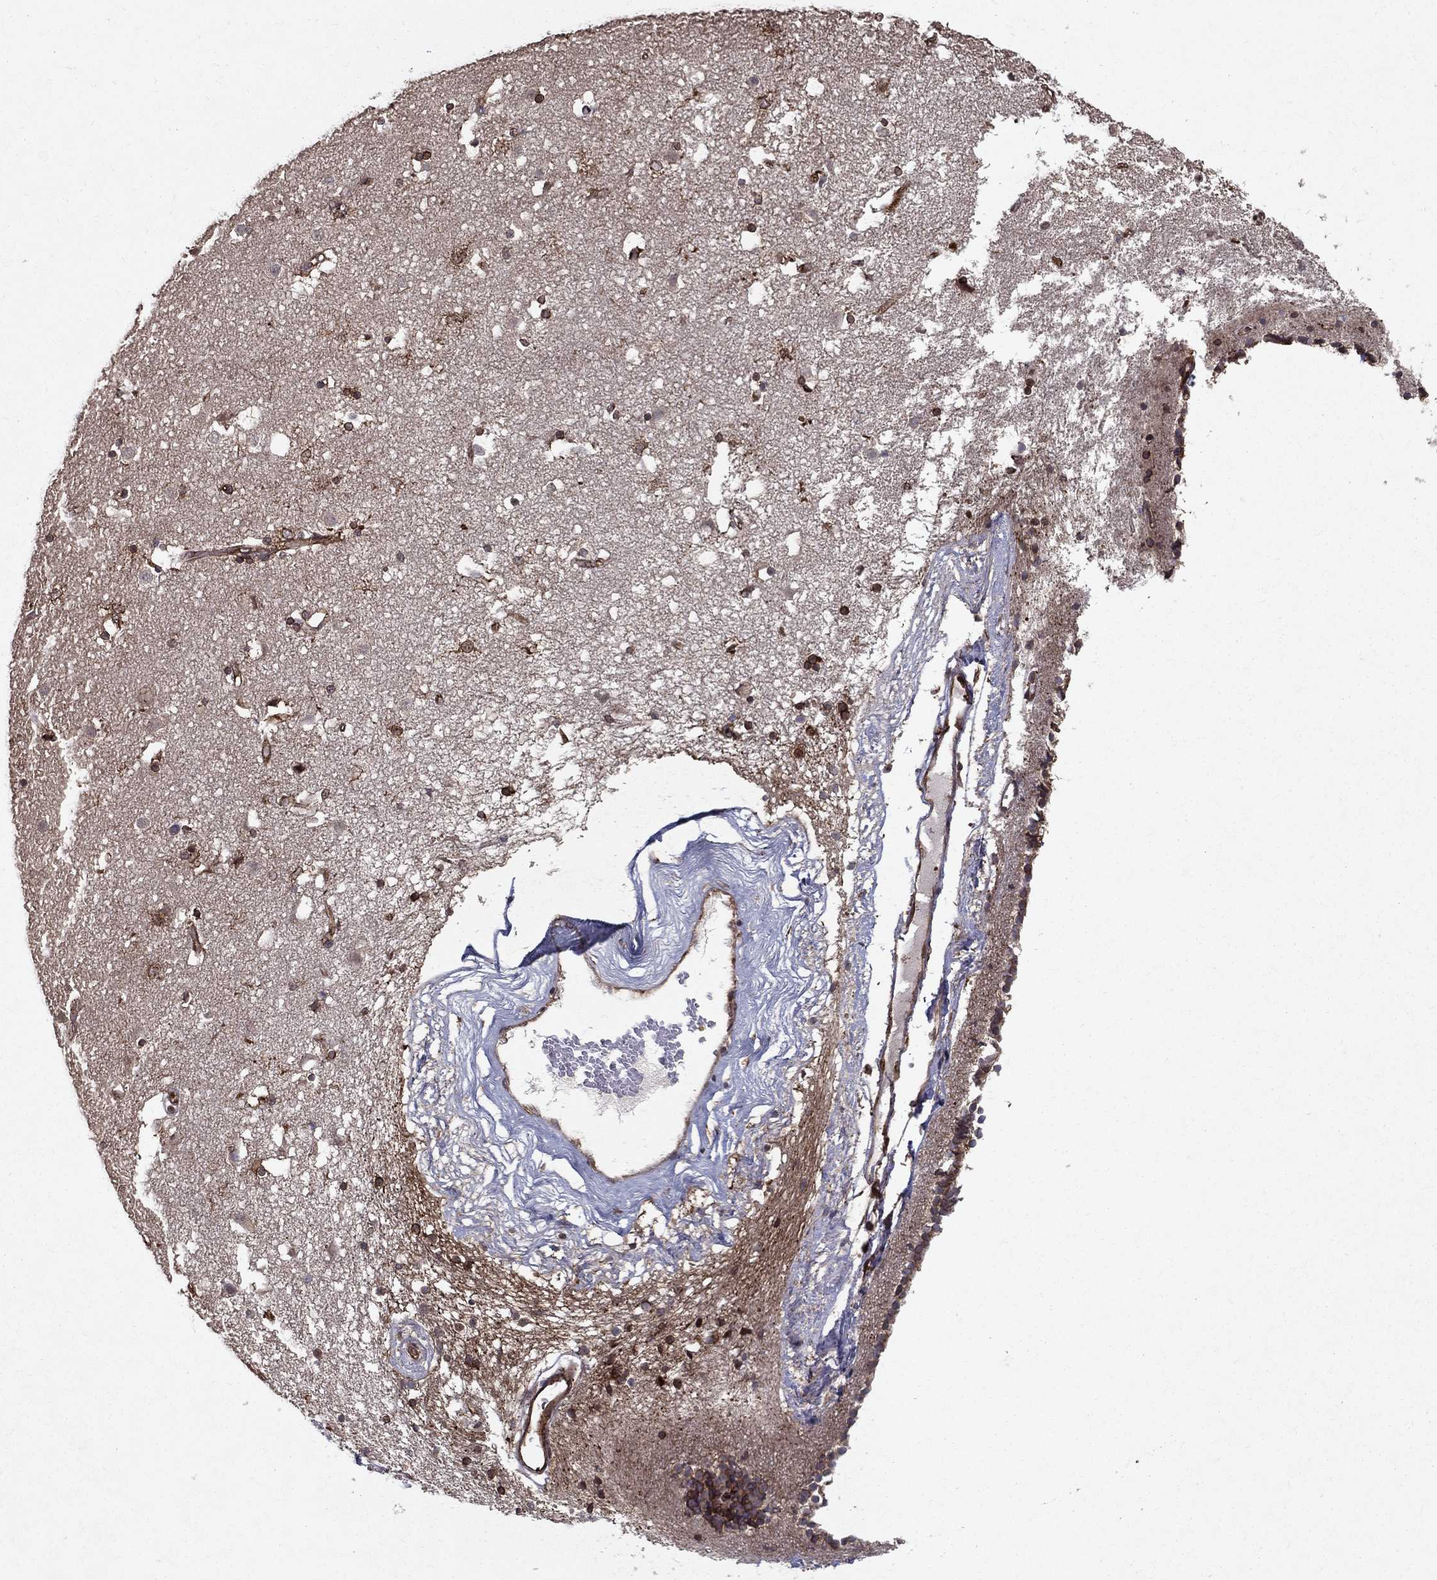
{"staining": {"intensity": "strong", "quantity": ">75%", "location": "cytoplasmic/membranous,nuclear"}, "tissue": "caudate", "cell_type": "Glial cells", "image_type": "normal", "snomed": [{"axis": "morphology", "description": "Normal tissue, NOS"}, {"axis": "topography", "description": "Lateral ventricle wall"}], "caption": "A histopathology image showing strong cytoplasmic/membranous,nuclear staining in approximately >75% of glial cells in benign caudate, as visualized by brown immunohistochemical staining.", "gene": "CERS2", "patient": {"sex": "female", "age": 71}}